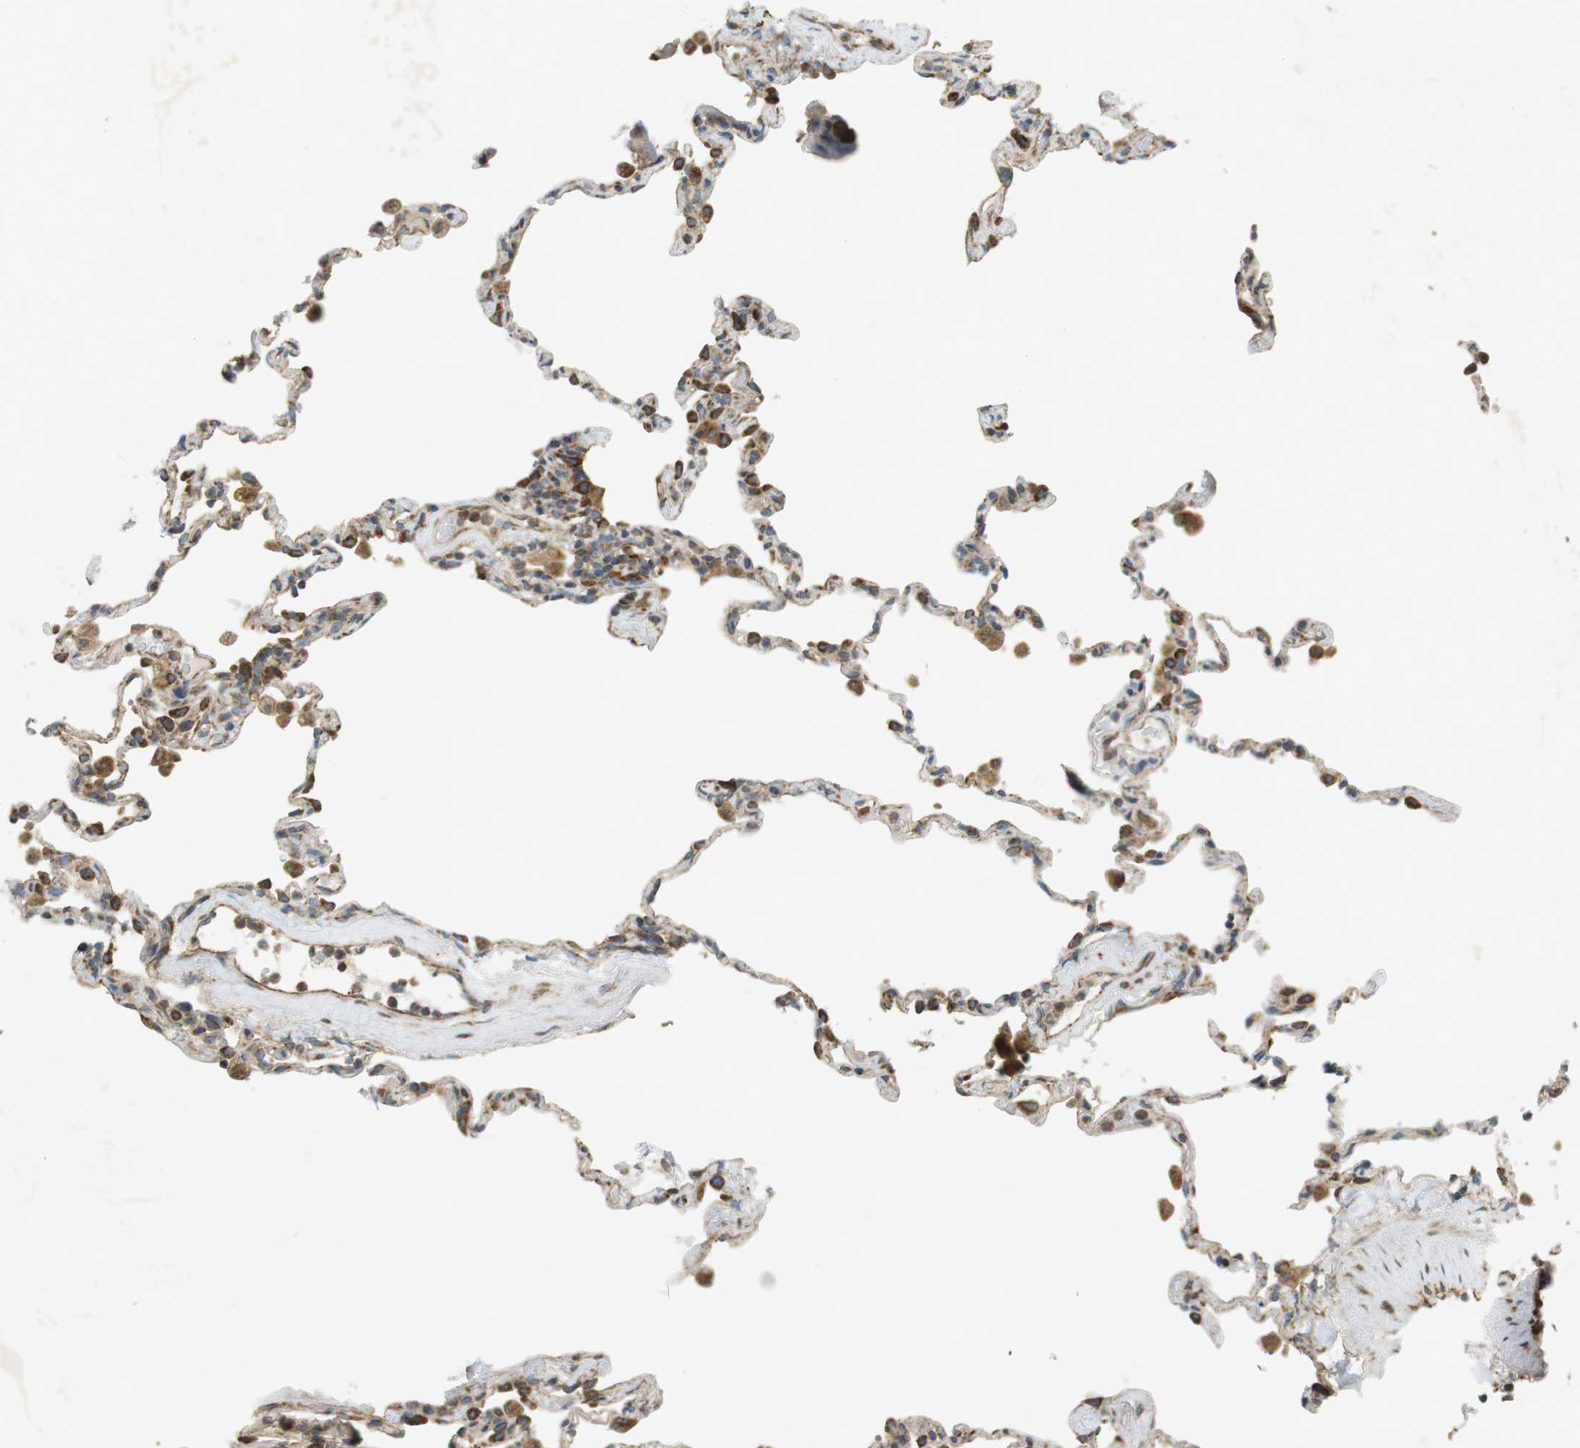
{"staining": {"intensity": "moderate", "quantity": "25%-75%", "location": "cytoplasmic/membranous"}, "tissue": "lung", "cell_type": "Alveolar cells", "image_type": "normal", "snomed": [{"axis": "morphology", "description": "Normal tissue, NOS"}, {"axis": "topography", "description": "Lung"}], "caption": "High-magnification brightfield microscopy of unremarkable lung stained with DAB (brown) and counterstained with hematoxylin (blue). alveolar cells exhibit moderate cytoplasmic/membranous staining is appreciated in approximately25%-75% of cells. The staining was performed using DAB (3,3'-diaminobenzidine), with brown indicating positive protein expression. Nuclei are stained blue with hematoxylin.", "gene": "SLC41A1", "patient": {"sex": "male", "age": 59}}